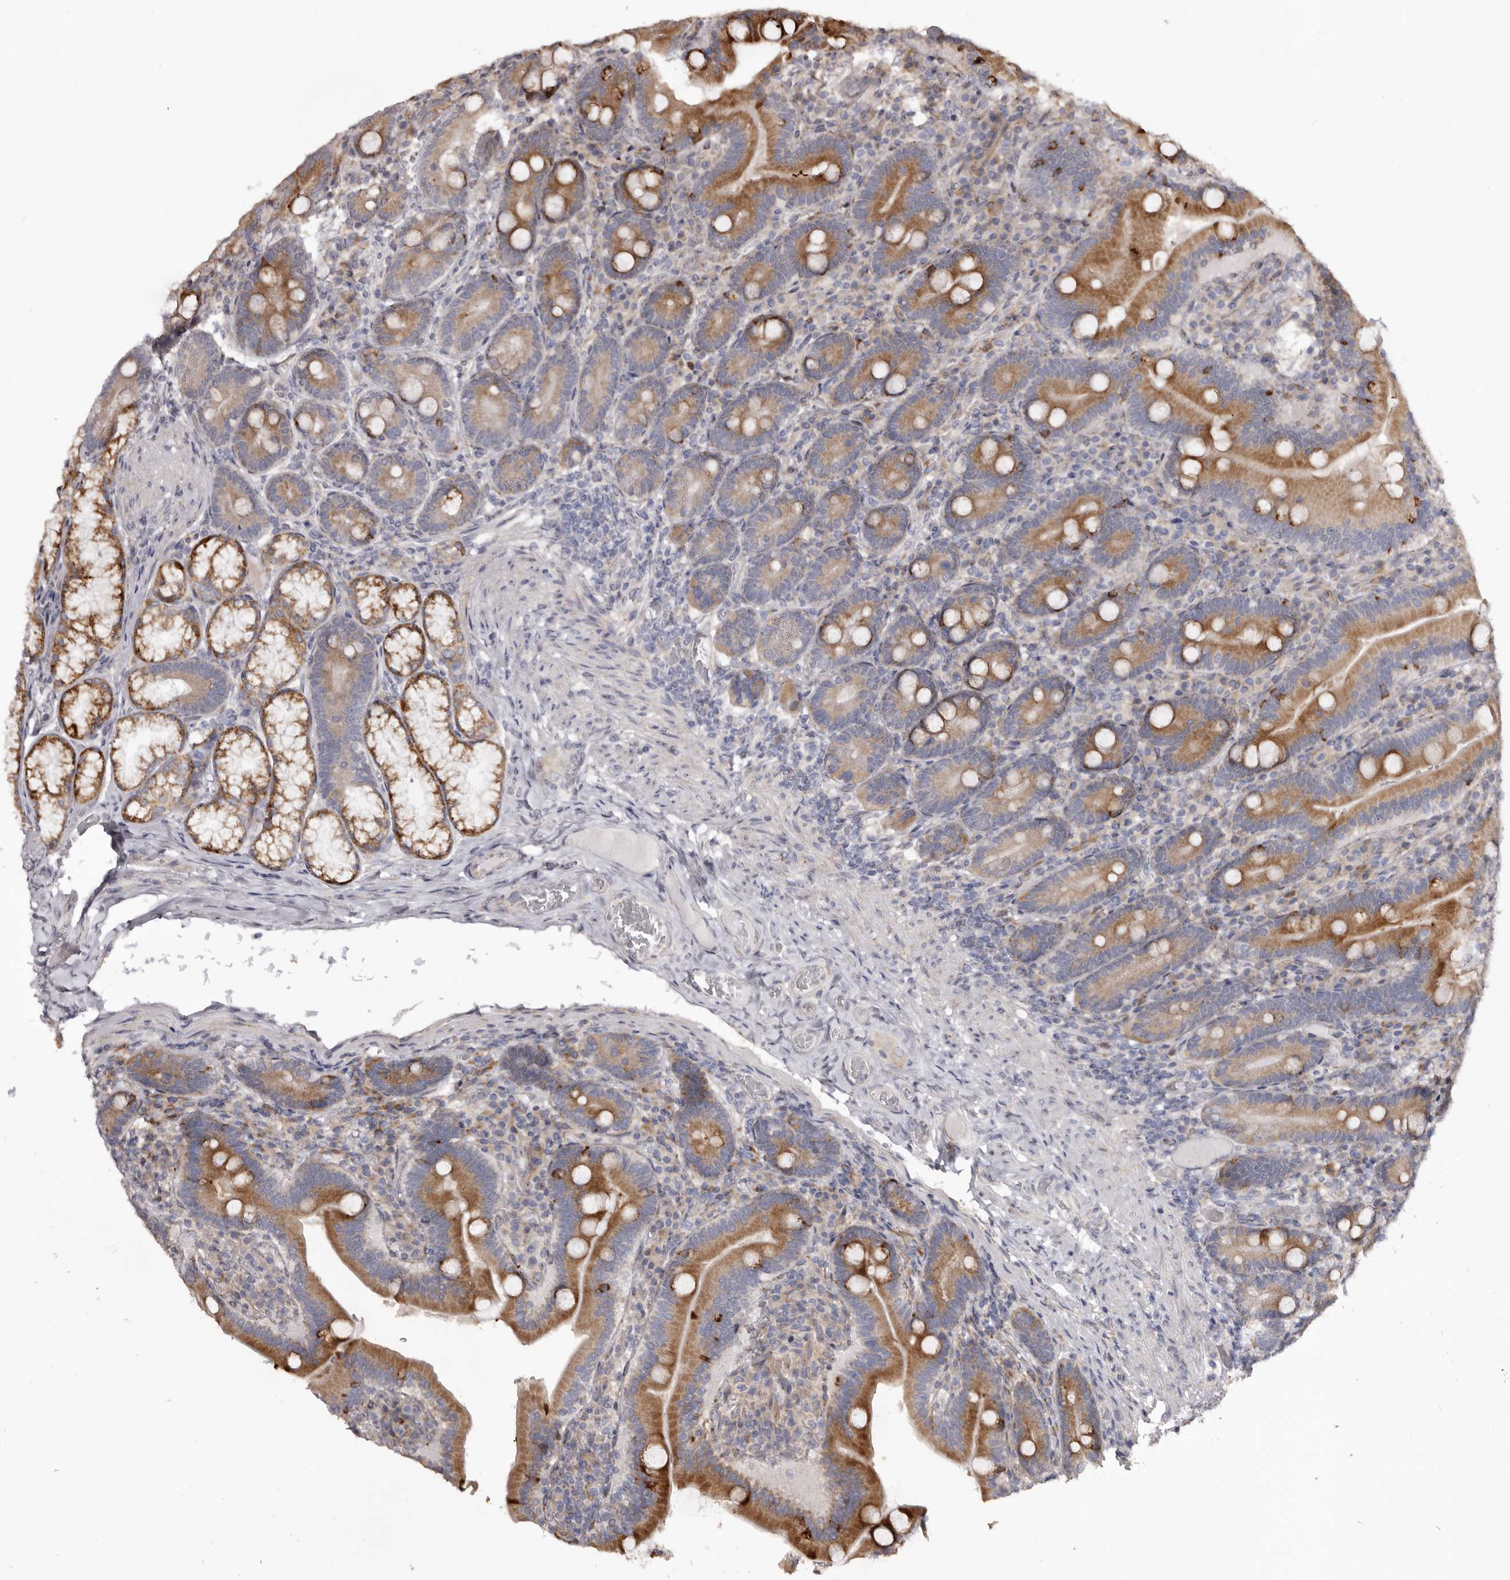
{"staining": {"intensity": "strong", "quantity": ">75%", "location": "cytoplasmic/membranous"}, "tissue": "duodenum", "cell_type": "Glandular cells", "image_type": "normal", "snomed": [{"axis": "morphology", "description": "Normal tissue, NOS"}, {"axis": "topography", "description": "Duodenum"}], "caption": "Unremarkable duodenum was stained to show a protein in brown. There is high levels of strong cytoplasmic/membranous staining in about >75% of glandular cells.", "gene": "PIGX", "patient": {"sex": "female", "age": 62}}